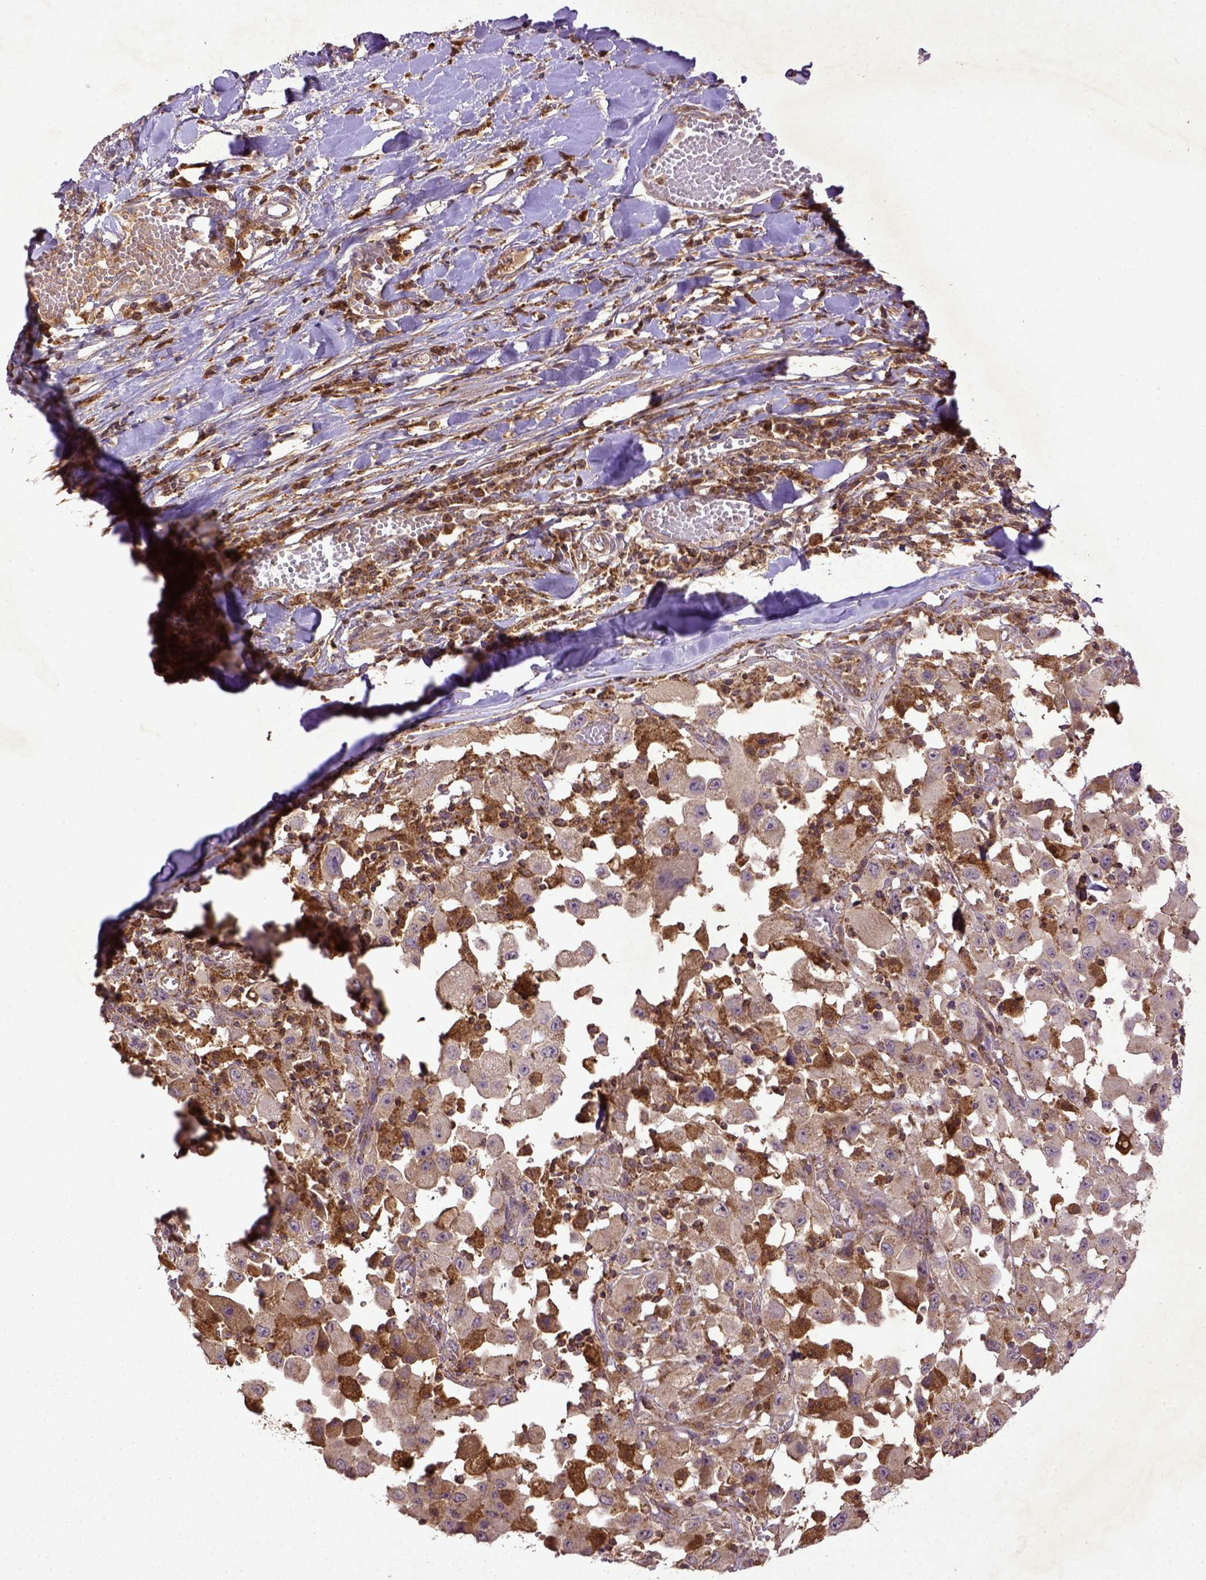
{"staining": {"intensity": "weak", "quantity": ">75%", "location": "cytoplasmic/membranous"}, "tissue": "melanoma", "cell_type": "Tumor cells", "image_type": "cancer", "snomed": [{"axis": "morphology", "description": "Malignant melanoma, Metastatic site"}, {"axis": "topography", "description": "Lymph node"}], "caption": "Immunohistochemical staining of human melanoma demonstrates low levels of weak cytoplasmic/membranous expression in about >75% of tumor cells. The staining is performed using DAB brown chromogen to label protein expression. The nuclei are counter-stained blue using hematoxylin.", "gene": "MT-CO1", "patient": {"sex": "male", "age": 50}}